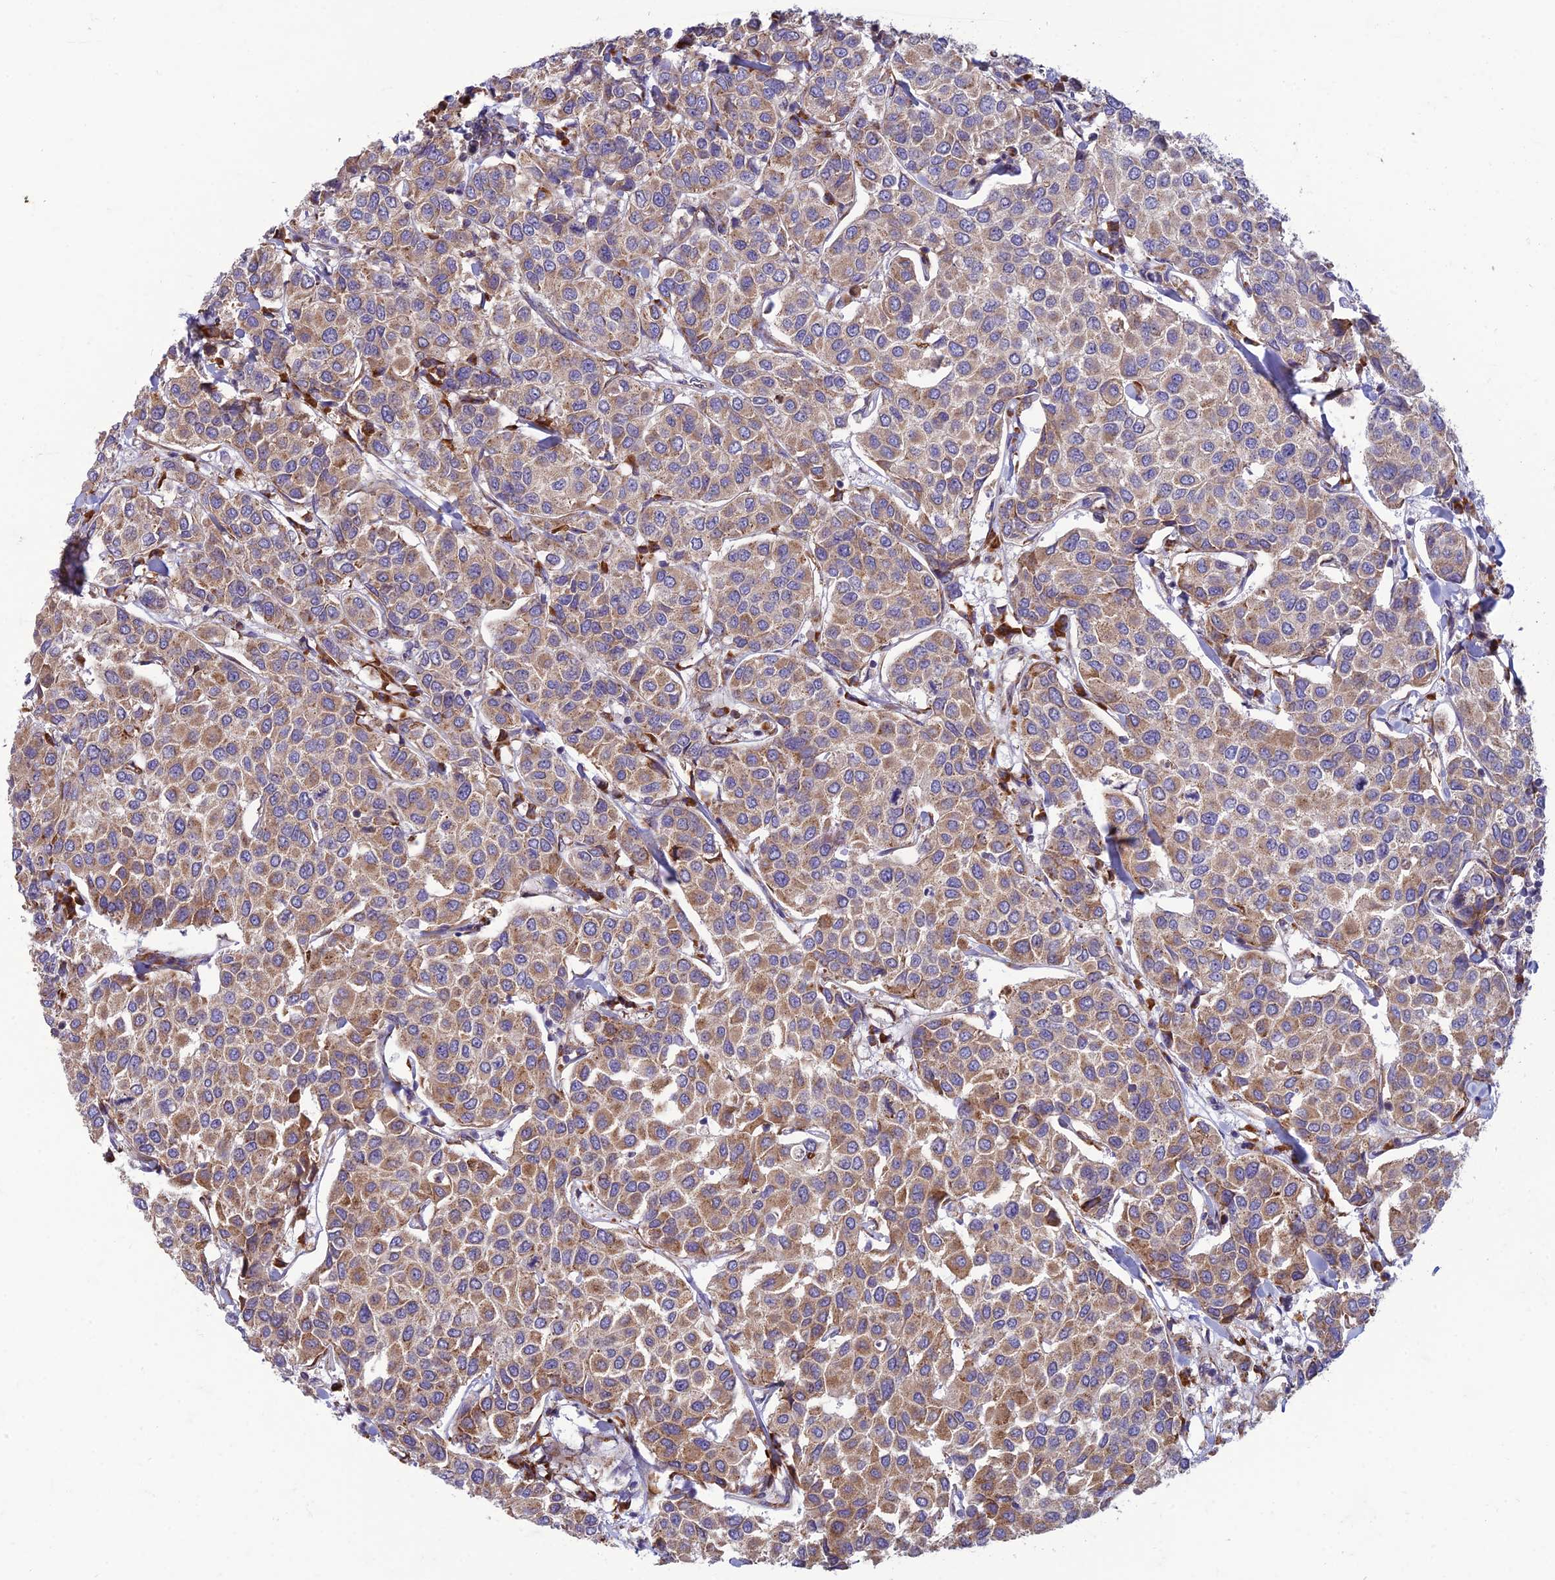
{"staining": {"intensity": "moderate", "quantity": ">75%", "location": "cytoplasmic/membranous"}, "tissue": "breast cancer", "cell_type": "Tumor cells", "image_type": "cancer", "snomed": [{"axis": "morphology", "description": "Duct carcinoma"}, {"axis": "topography", "description": "Breast"}], "caption": "This histopathology image displays invasive ductal carcinoma (breast) stained with immunohistochemistry (IHC) to label a protein in brown. The cytoplasmic/membranous of tumor cells show moderate positivity for the protein. Nuclei are counter-stained blue.", "gene": "RPL17-C18orf32", "patient": {"sex": "female", "age": 55}}